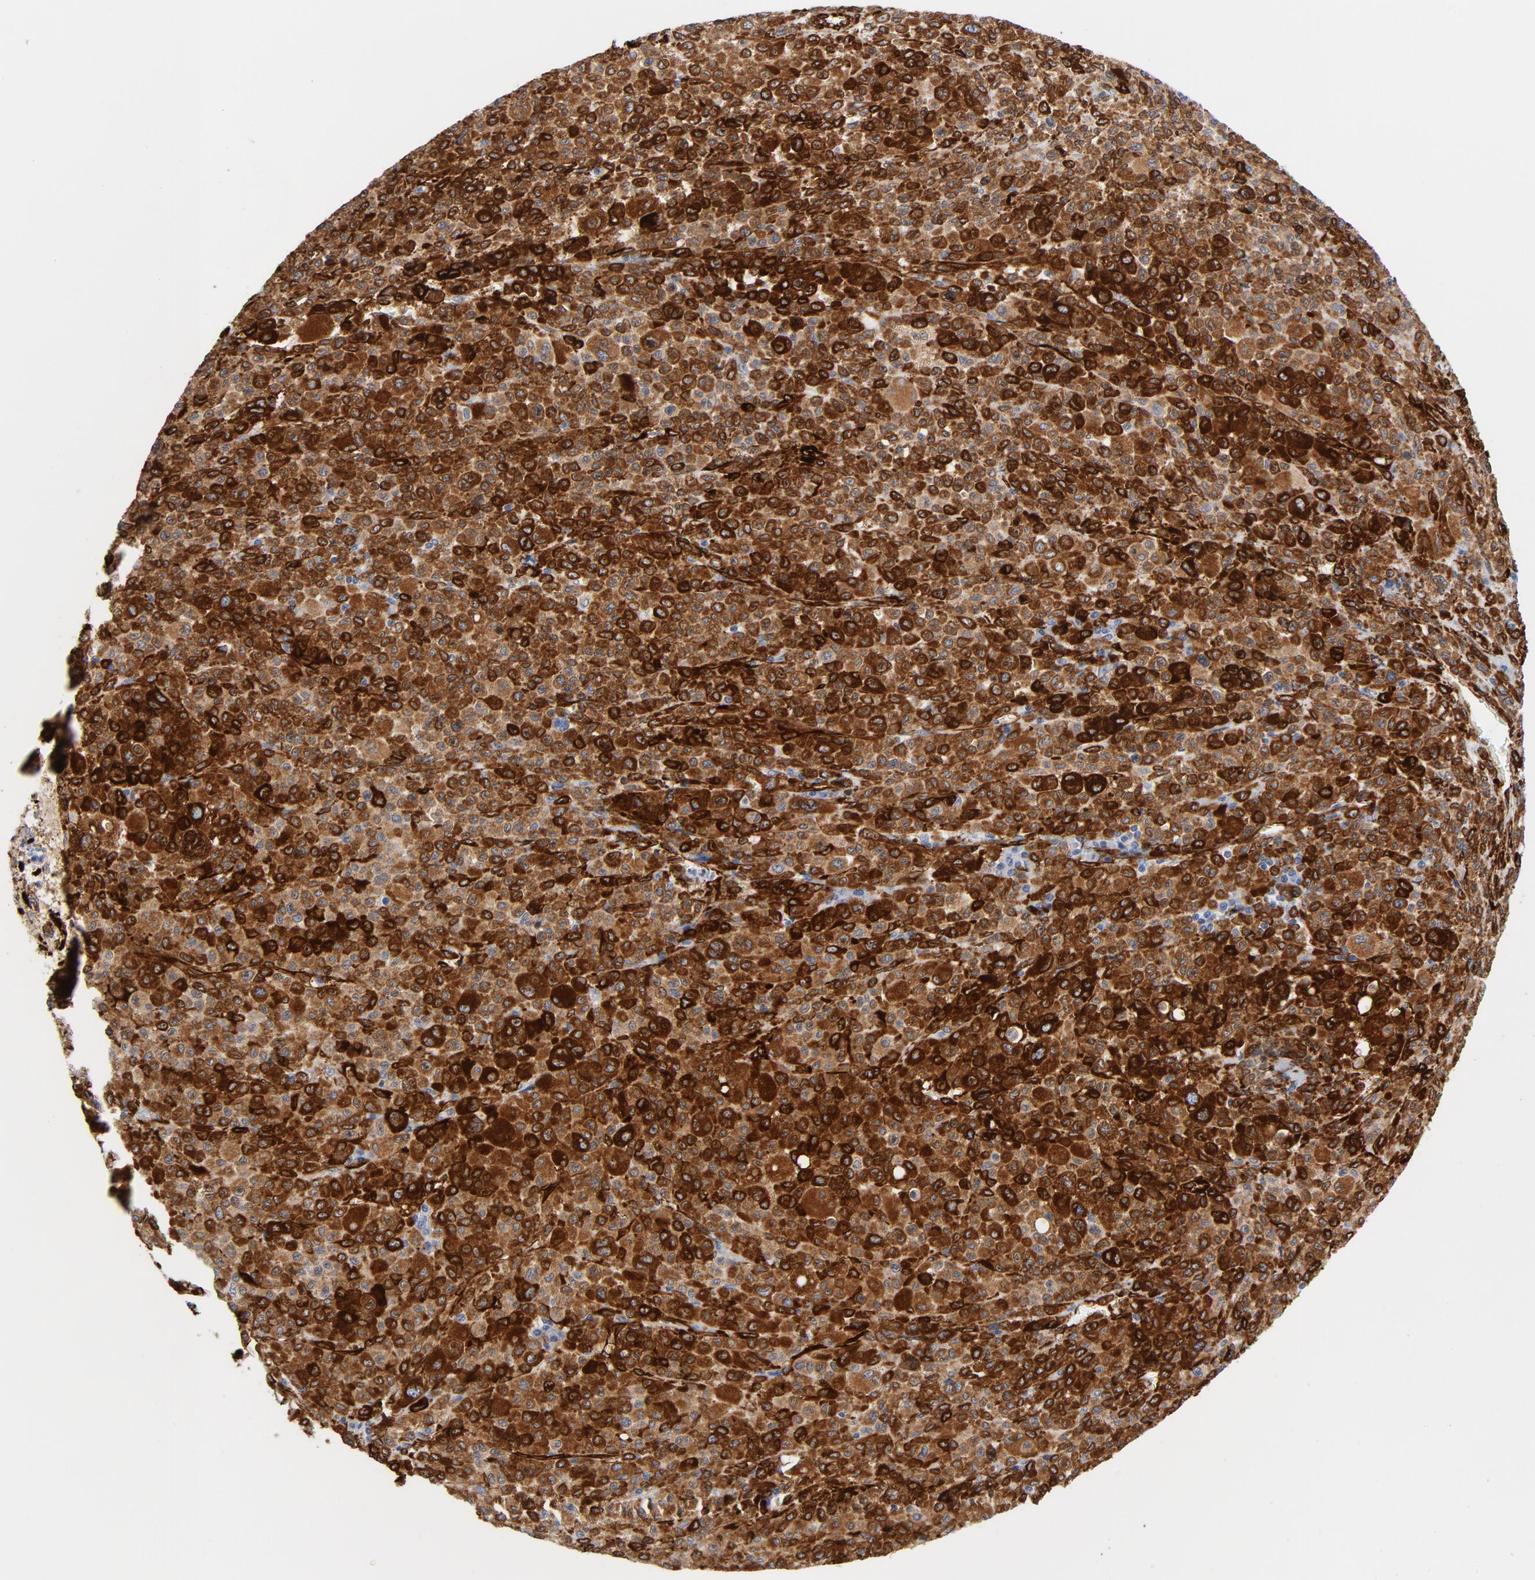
{"staining": {"intensity": "strong", "quantity": ">75%", "location": "cytoplasmic/membranous"}, "tissue": "melanoma", "cell_type": "Tumor cells", "image_type": "cancer", "snomed": [{"axis": "morphology", "description": "Malignant melanoma, Metastatic site"}, {"axis": "topography", "description": "Skin"}], "caption": "Brown immunohistochemical staining in human malignant melanoma (metastatic site) demonstrates strong cytoplasmic/membranous expression in about >75% of tumor cells.", "gene": "SERPINH1", "patient": {"sex": "female", "age": 74}}